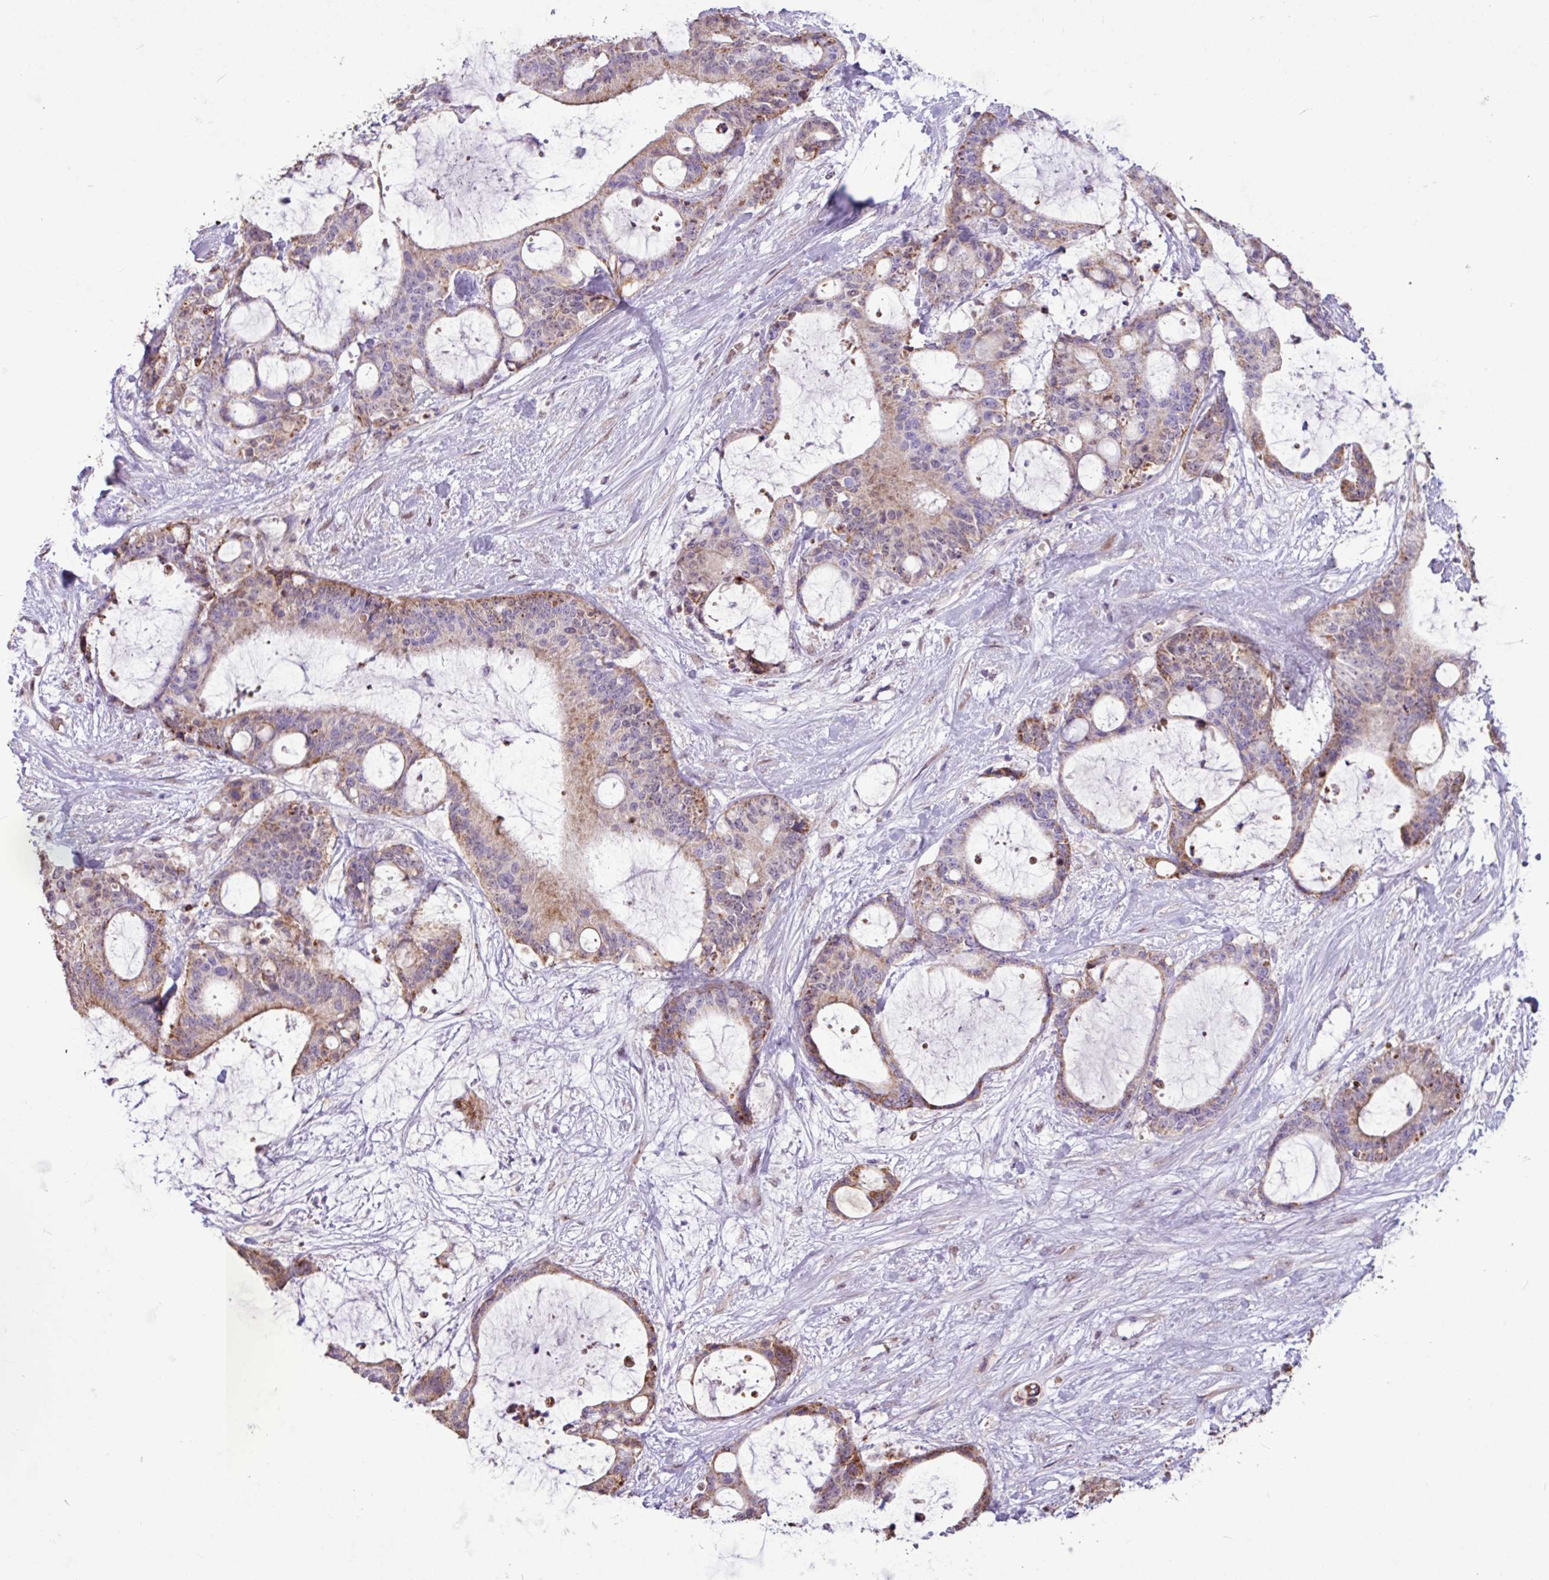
{"staining": {"intensity": "moderate", "quantity": "25%-75%", "location": "cytoplasmic/membranous"}, "tissue": "liver cancer", "cell_type": "Tumor cells", "image_type": "cancer", "snomed": [{"axis": "morphology", "description": "Normal tissue, NOS"}, {"axis": "morphology", "description": "Cholangiocarcinoma"}, {"axis": "topography", "description": "Liver"}, {"axis": "topography", "description": "Peripheral nerve tissue"}], "caption": "There is medium levels of moderate cytoplasmic/membranous staining in tumor cells of liver cholangiocarcinoma, as demonstrated by immunohistochemical staining (brown color).", "gene": "L3MBTL3", "patient": {"sex": "female", "age": 73}}